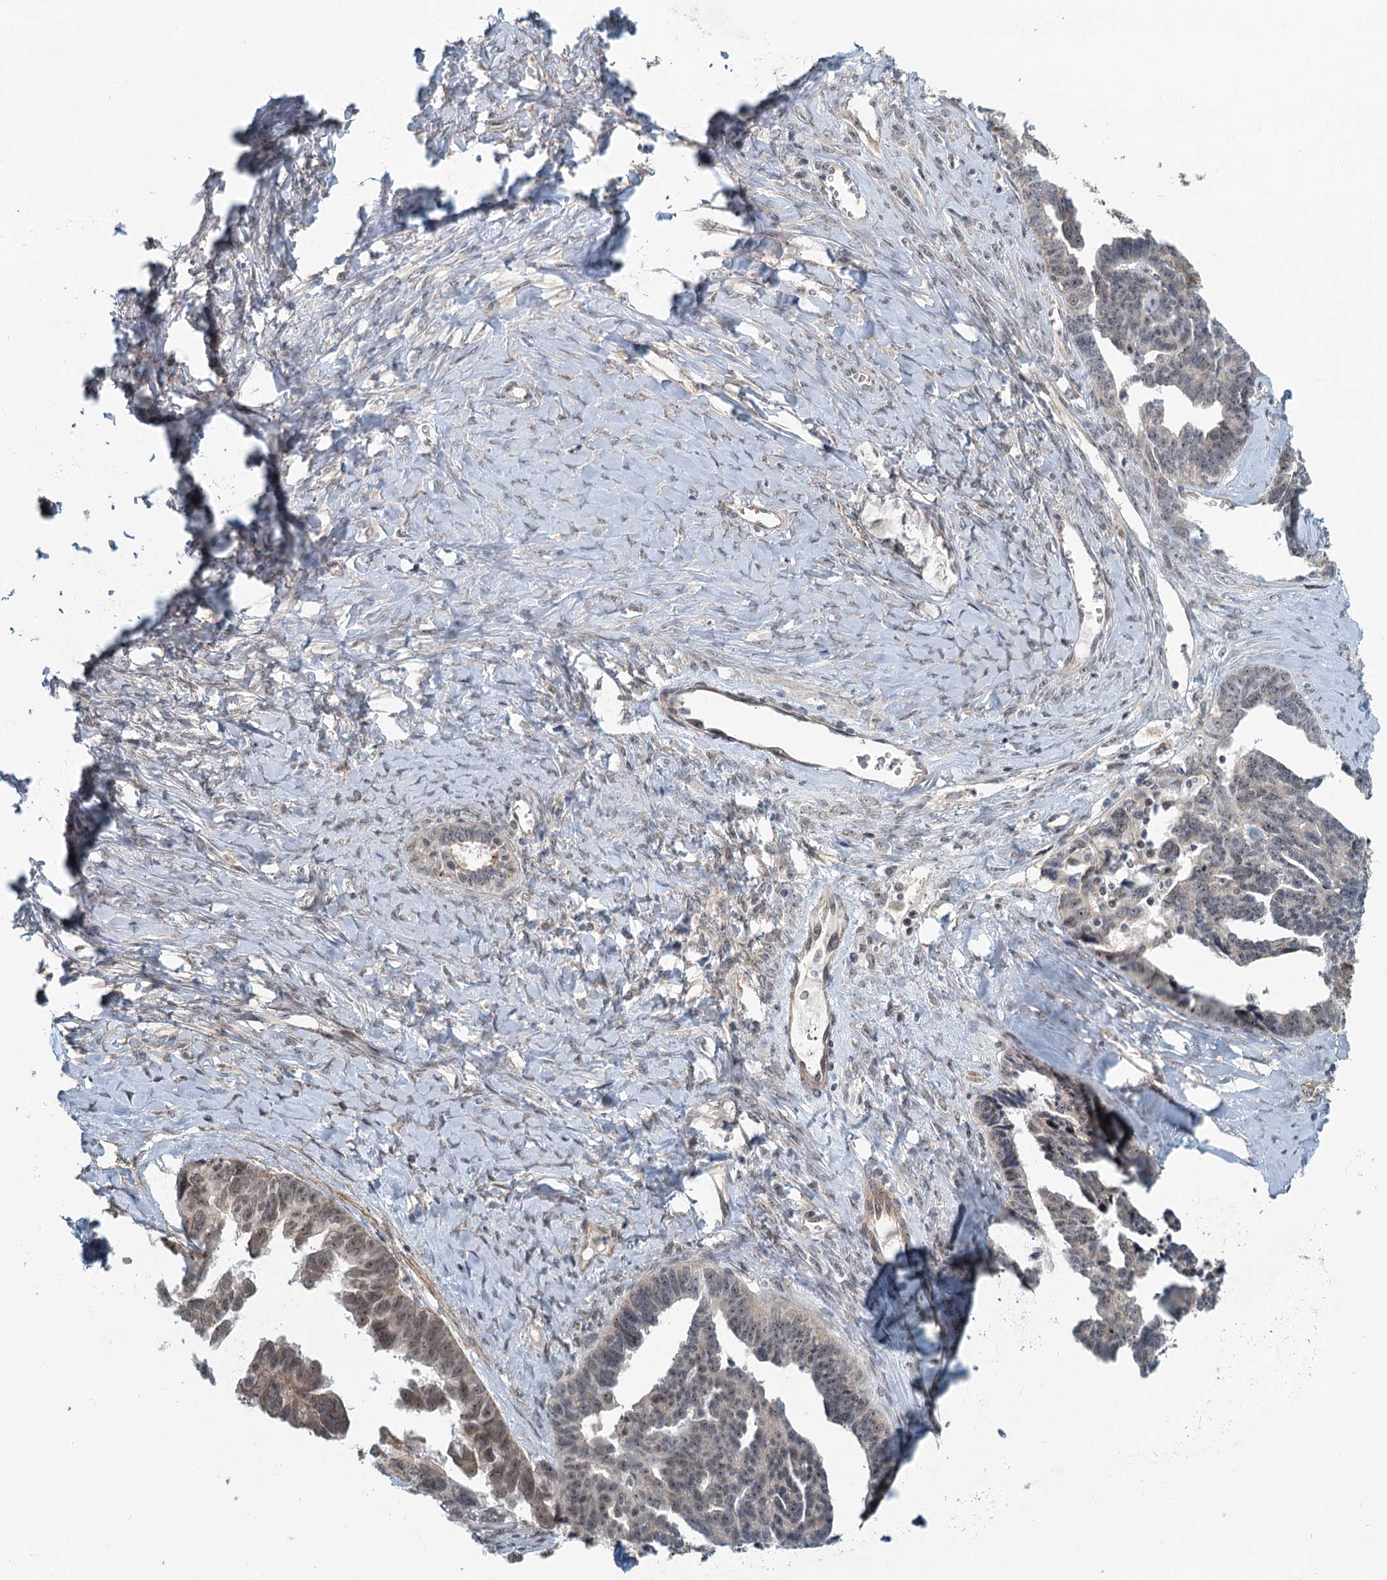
{"staining": {"intensity": "moderate", "quantity": "25%-75%", "location": "nuclear"}, "tissue": "ovarian cancer", "cell_type": "Tumor cells", "image_type": "cancer", "snomed": [{"axis": "morphology", "description": "Cystadenocarcinoma, serous, NOS"}, {"axis": "topography", "description": "Ovary"}], "caption": "Tumor cells display medium levels of moderate nuclear staining in about 25%-75% of cells in serous cystadenocarcinoma (ovarian).", "gene": "TAS2R42", "patient": {"sex": "female", "age": 79}}